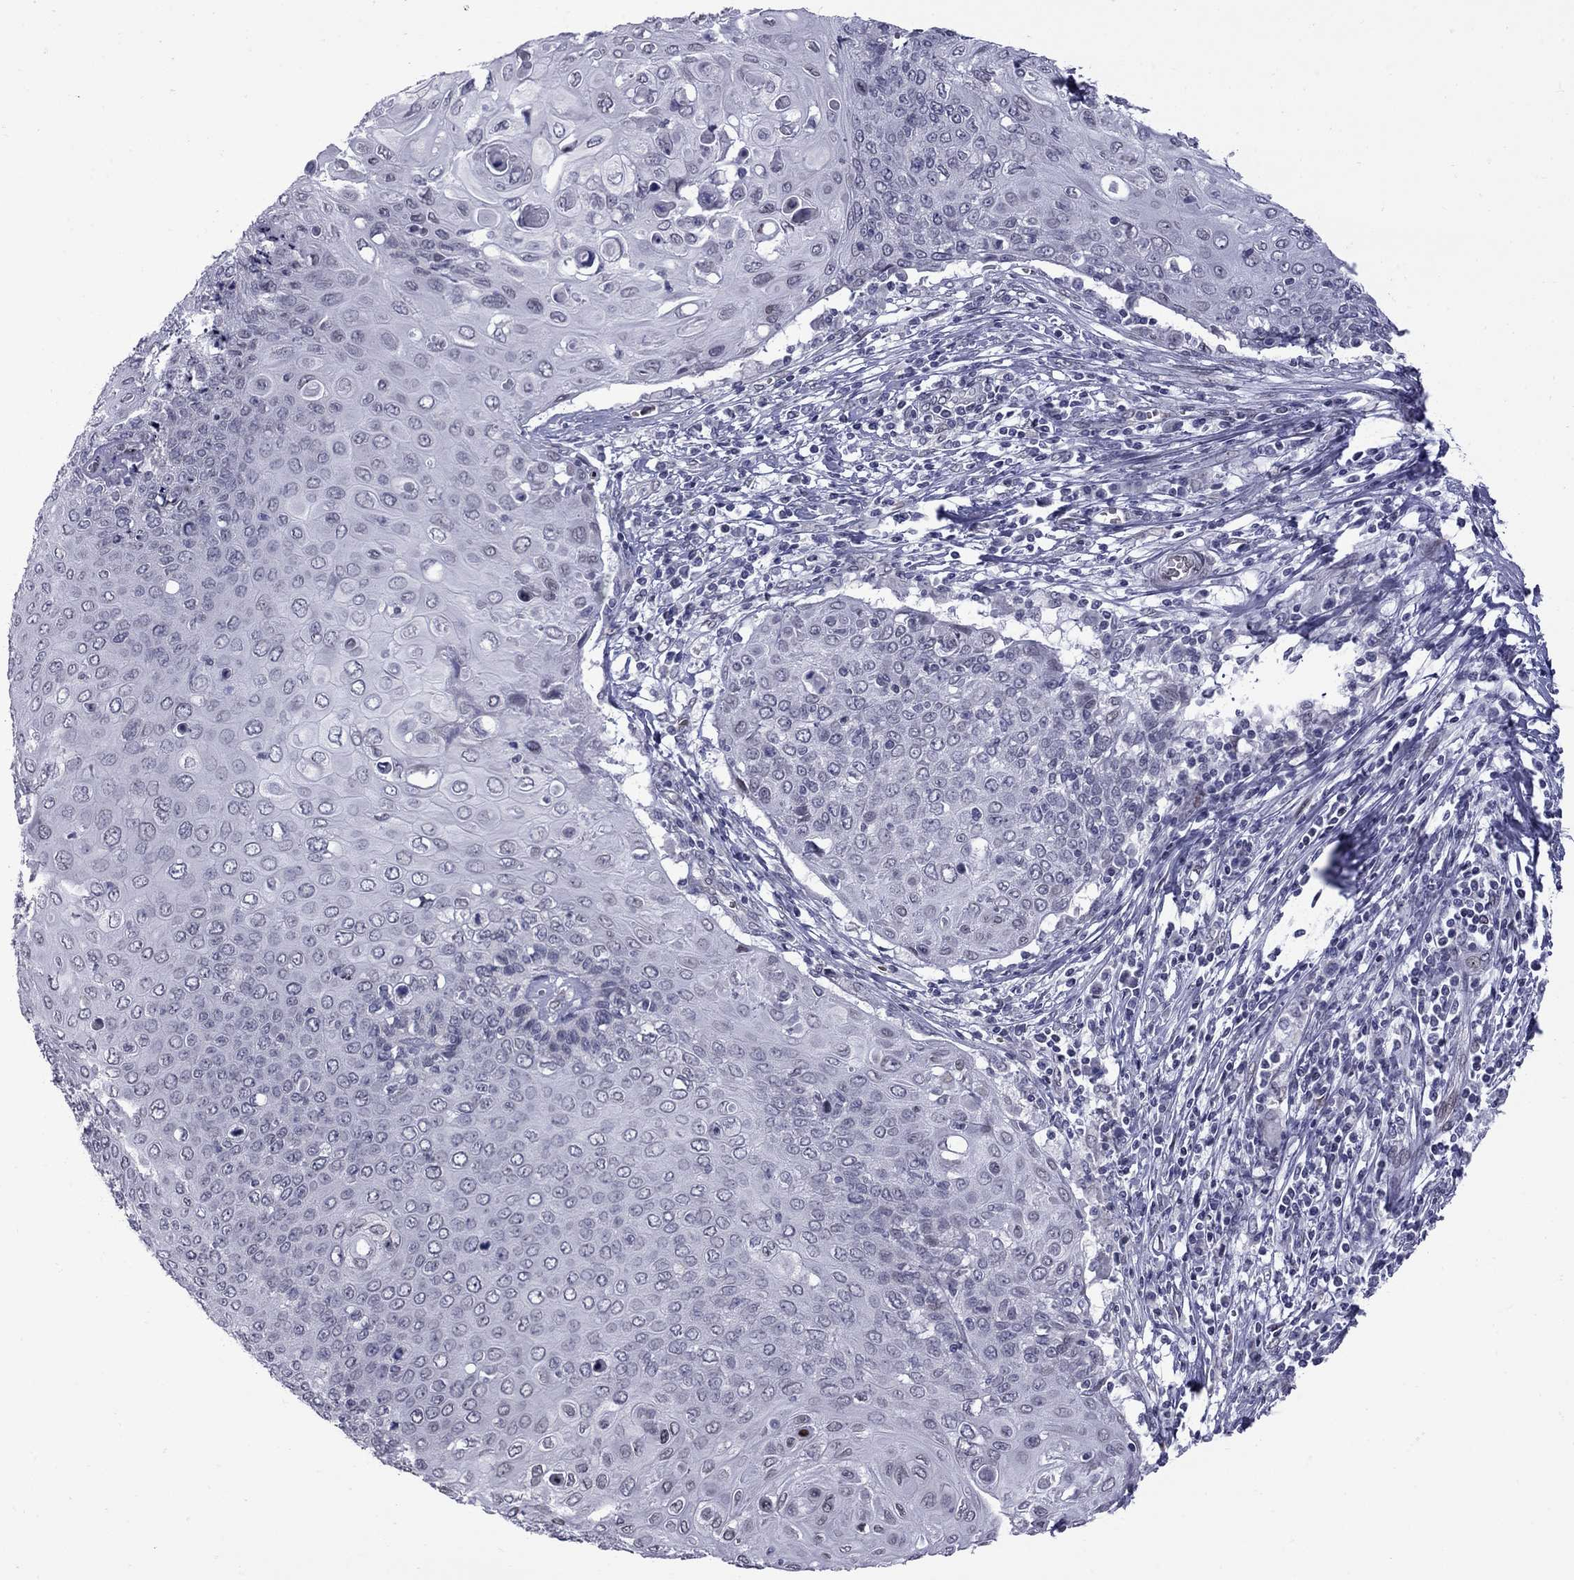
{"staining": {"intensity": "negative", "quantity": "none", "location": "none"}, "tissue": "cervical cancer", "cell_type": "Tumor cells", "image_type": "cancer", "snomed": [{"axis": "morphology", "description": "Squamous cell carcinoma, NOS"}, {"axis": "topography", "description": "Cervix"}], "caption": "High magnification brightfield microscopy of cervical cancer stained with DAB (3,3'-diaminobenzidine) (brown) and counterstained with hematoxylin (blue): tumor cells show no significant staining.", "gene": "CLTCL1", "patient": {"sex": "female", "age": 39}}